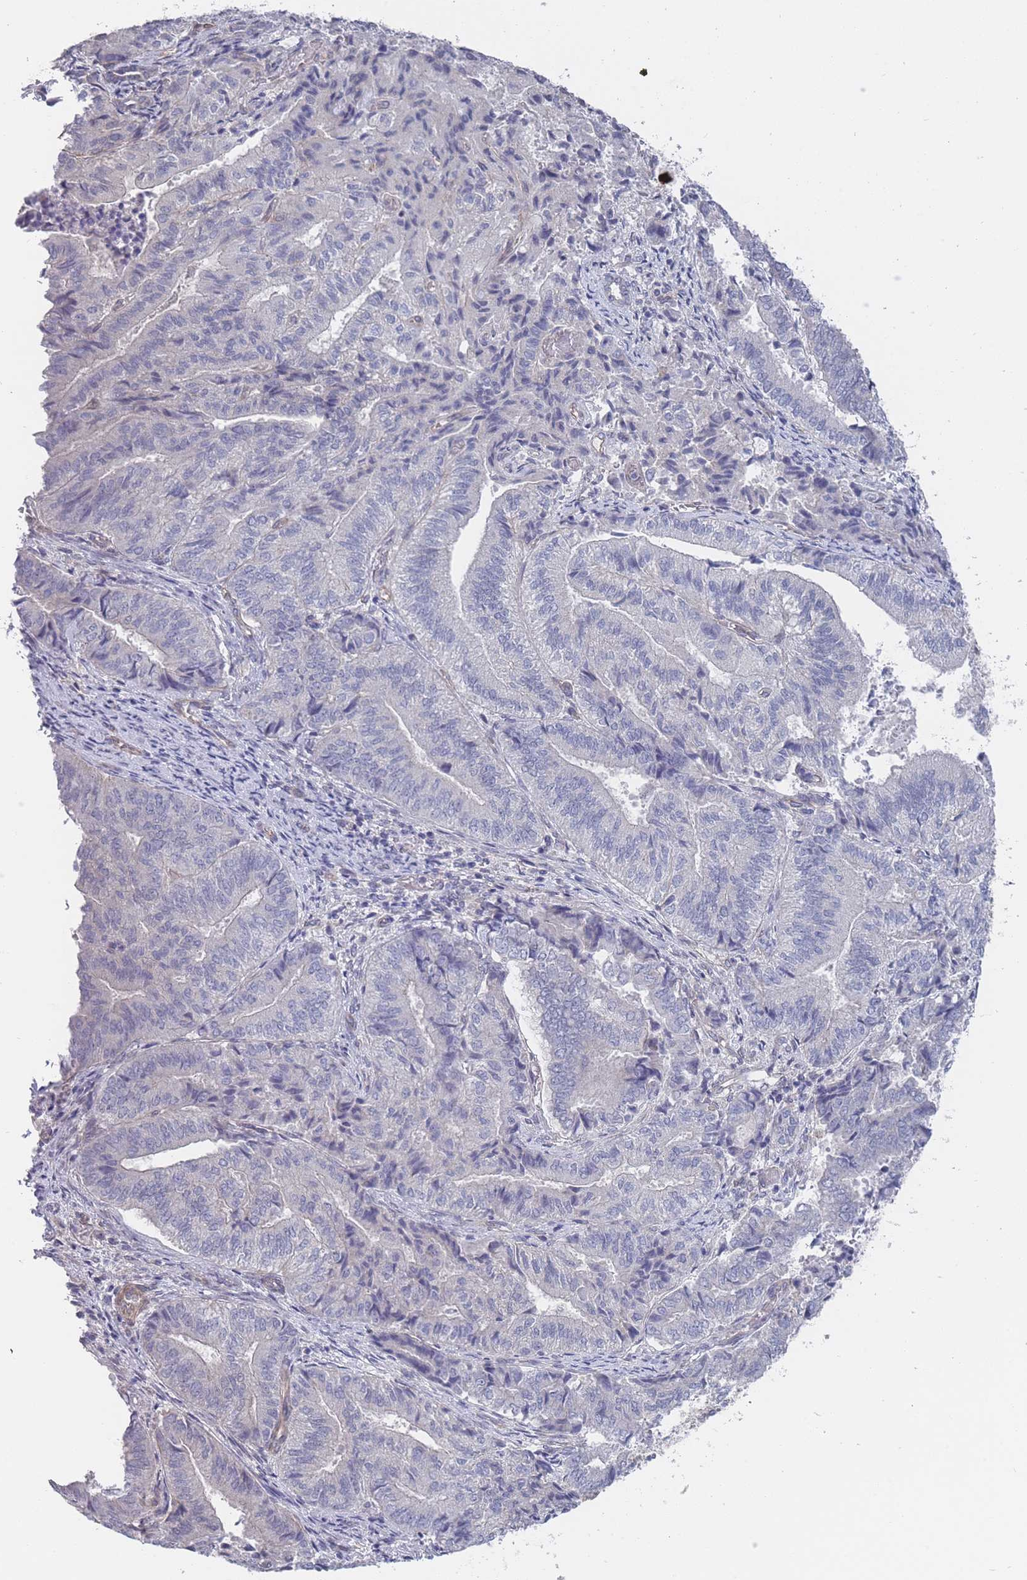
{"staining": {"intensity": "negative", "quantity": "none", "location": "none"}, "tissue": "endometrial cancer", "cell_type": "Tumor cells", "image_type": "cancer", "snomed": [{"axis": "morphology", "description": "Adenocarcinoma, NOS"}, {"axis": "topography", "description": "Endometrium"}], "caption": "Tumor cells are negative for brown protein staining in endometrial adenocarcinoma. (DAB immunohistochemistry, high magnification).", "gene": "SLC1A6", "patient": {"sex": "female", "age": 80}}